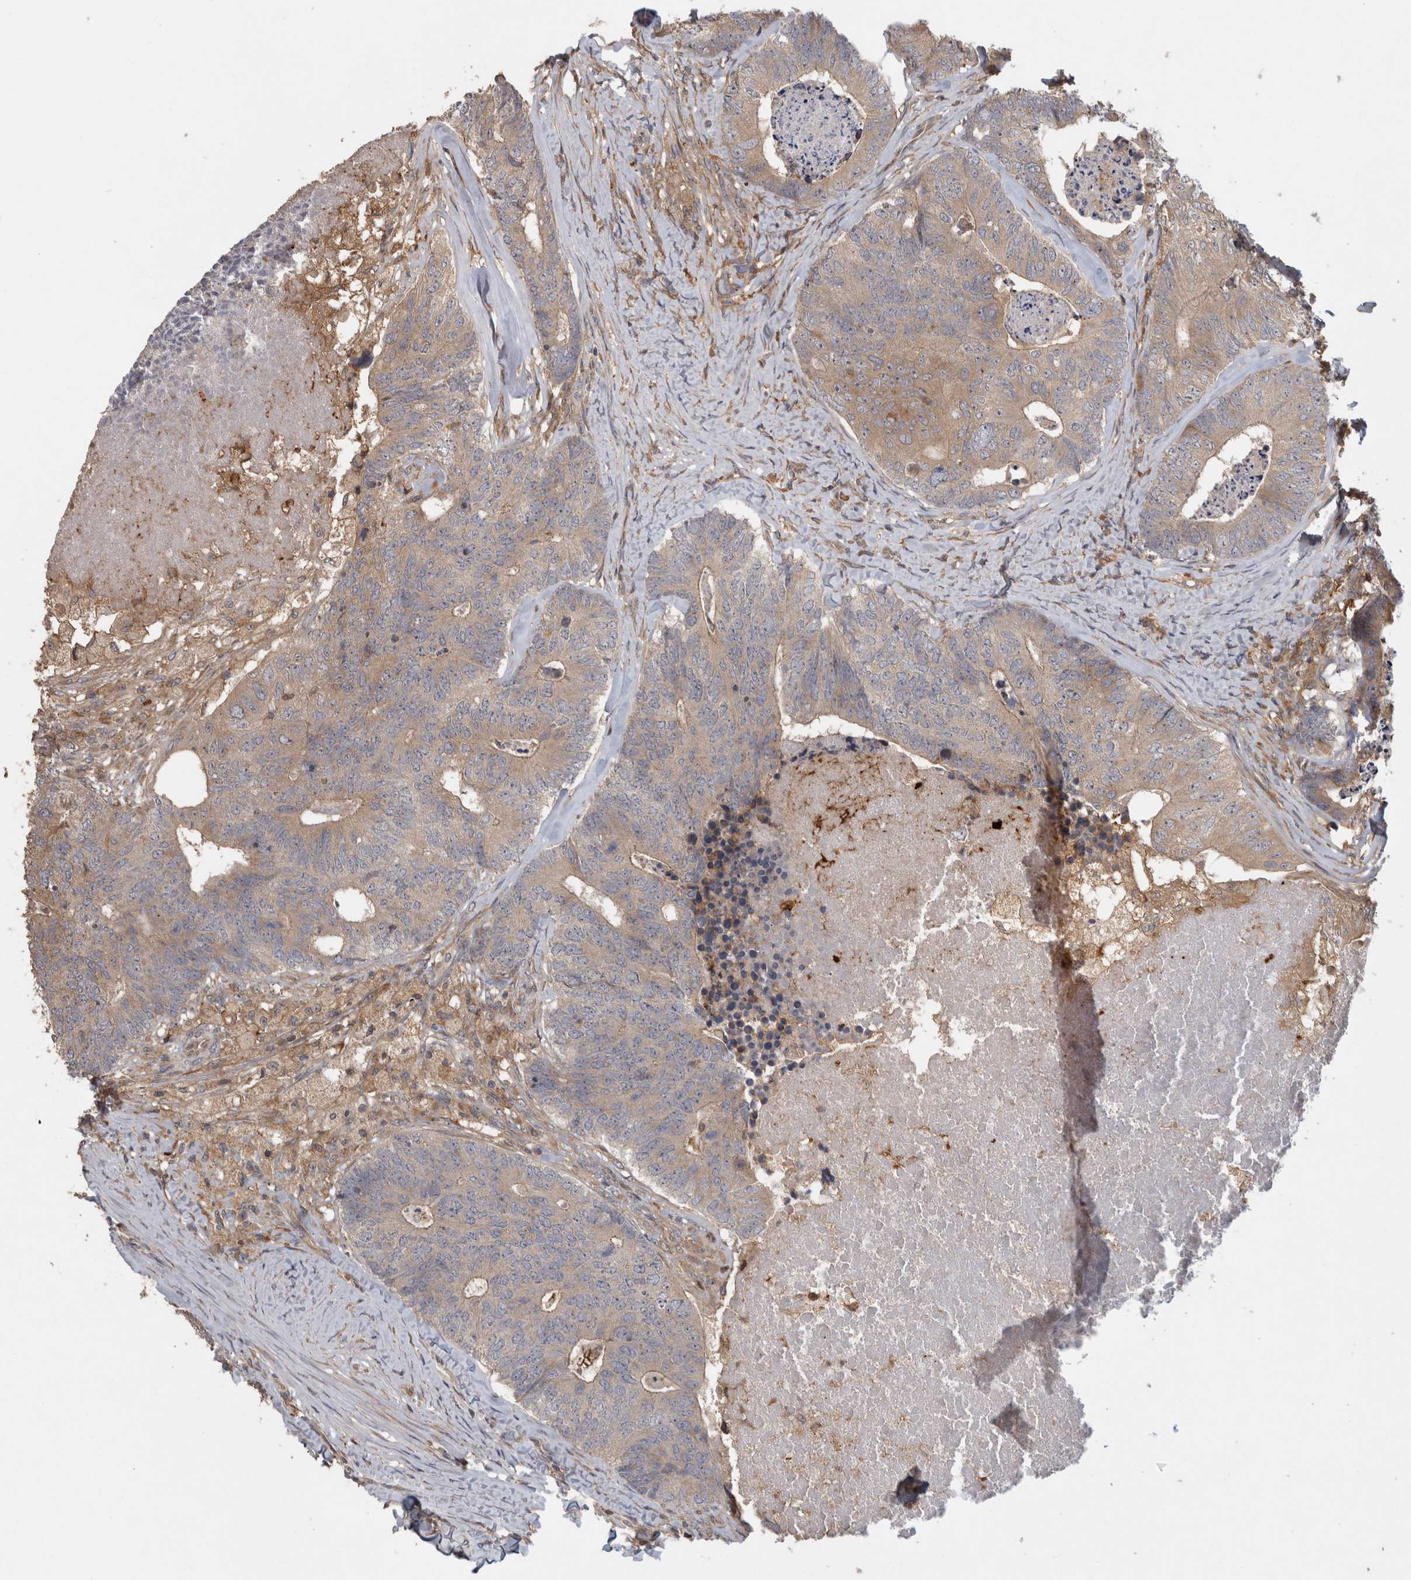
{"staining": {"intensity": "weak", "quantity": ">75%", "location": "cytoplasmic/membranous"}, "tissue": "colorectal cancer", "cell_type": "Tumor cells", "image_type": "cancer", "snomed": [{"axis": "morphology", "description": "Adenocarcinoma, NOS"}, {"axis": "topography", "description": "Colon"}], "caption": "Tumor cells show low levels of weak cytoplasmic/membranous positivity in about >75% of cells in colorectal adenocarcinoma. The staining is performed using DAB brown chromogen to label protein expression. The nuclei are counter-stained blue using hematoxylin.", "gene": "VEPH1", "patient": {"sex": "female", "age": 67}}